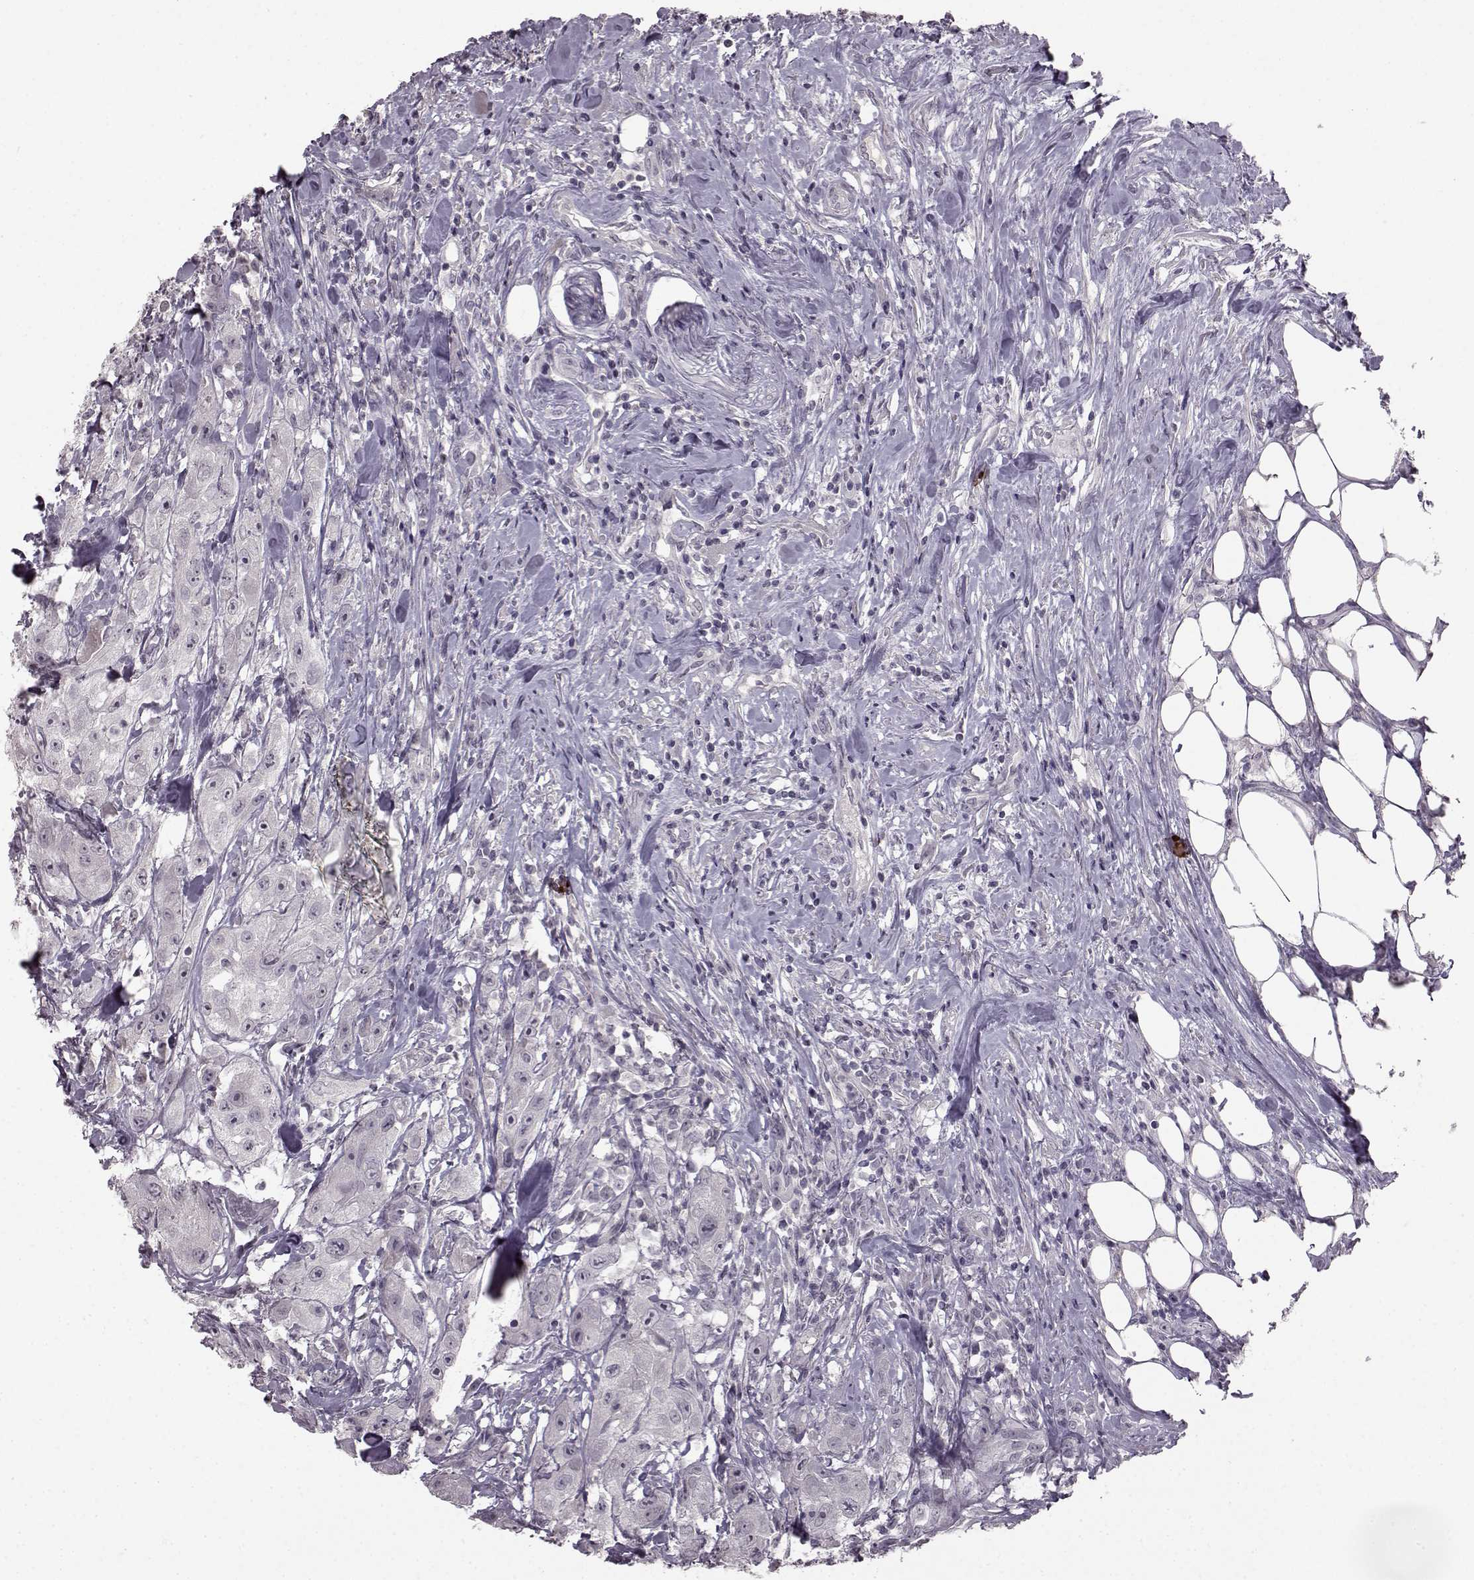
{"staining": {"intensity": "negative", "quantity": "none", "location": "none"}, "tissue": "urothelial cancer", "cell_type": "Tumor cells", "image_type": "cancer", "snomed": [{"axis": "morphology", "description": "Urothelial carcinoma, High grade"}, {"axis": "topography", "description": "Urinary bladder"}], "caption": "Immunohistochemistry (IHC) photomicrograph of urothelial cancer stained for a protein (brown), which reveals no expression in tumor cells.", "gene": "LHB", "patient": {"sex": "male", "age": 79}}